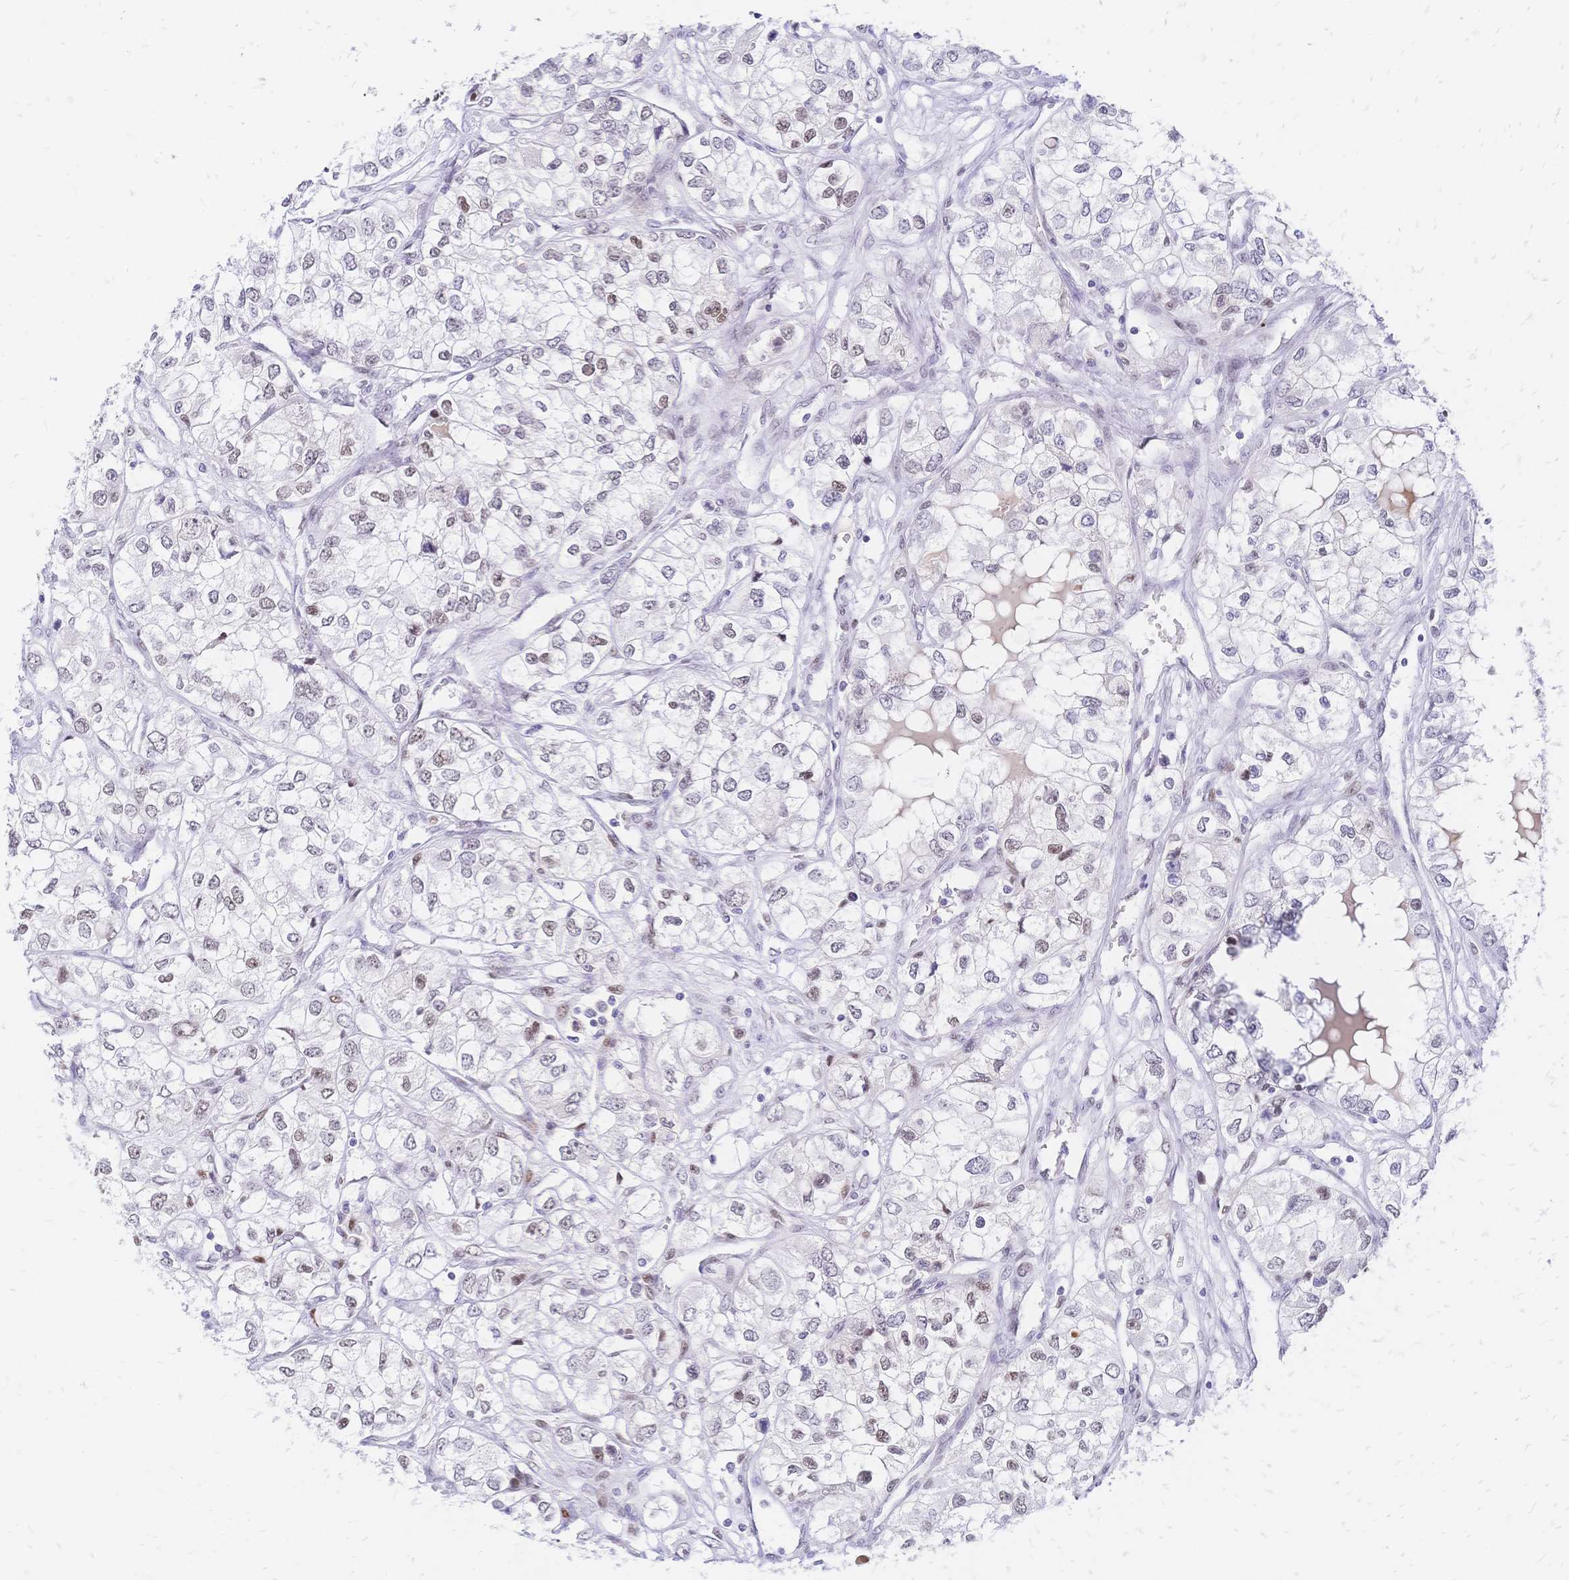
{"staining": {"intensity": "moderate", "quantity": "25%-75%", "location": "nuclear"}, "tissue": "renal cancer", "cell_type": "Tumor cells", "image_type": "cancer", "snomed": [{"axis": "morphology", "description": "Adenocarcinoma, NOS"}, {"axis": "topography", "description": "Kidney"}], "caption": "Human renal cancer (adenocarcinoma) stained with a brown dye exhibits moderate nuclear positive positivity in approximately 25%-75% of tumor cells.", "gene": "NFIC", "patient": {"sex": "female", "age": 59}}